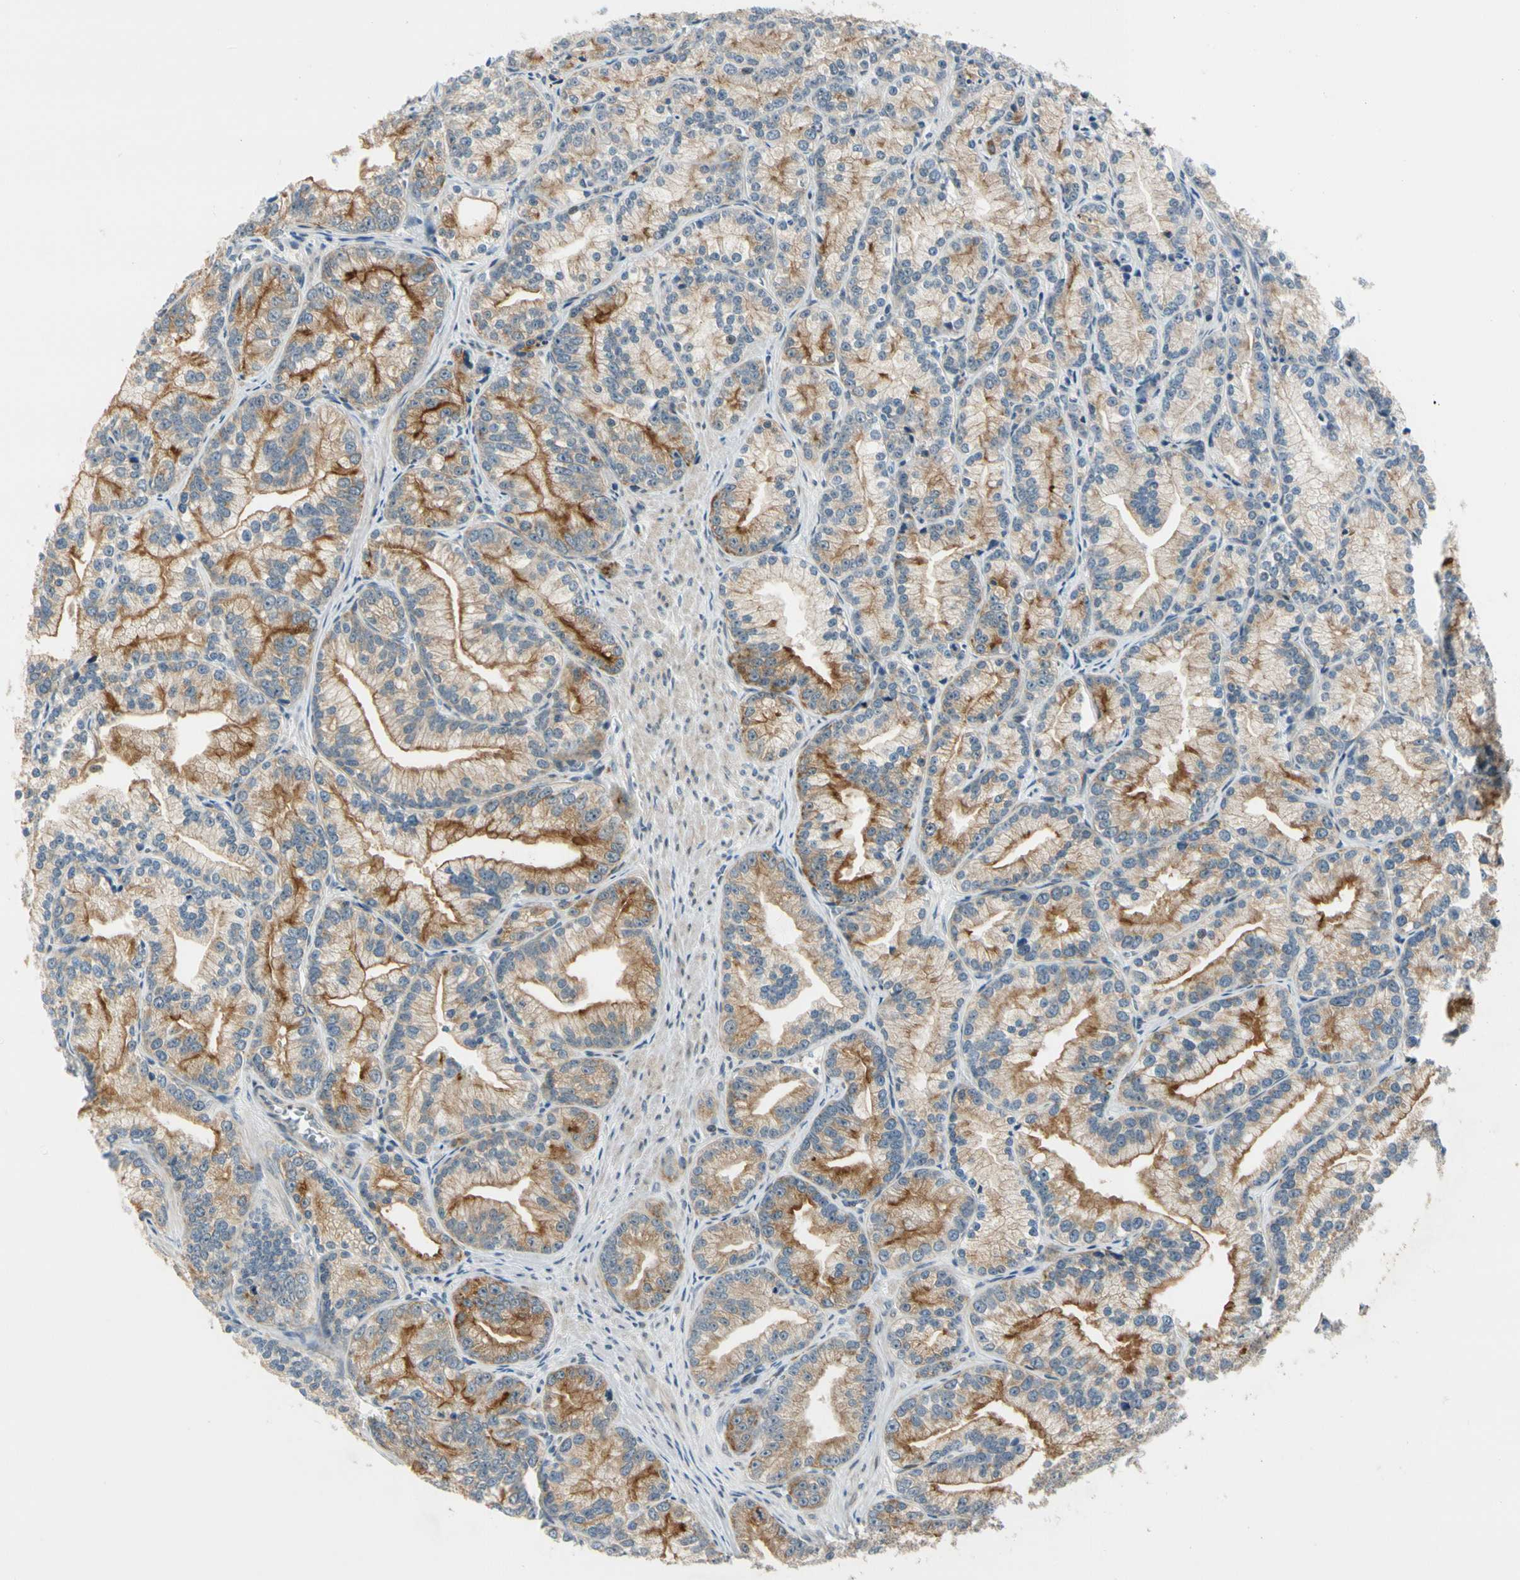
{"staining": {"intensity": "moderate", "quantity": "25%-75%", "location": "cytoplasmic/membranous"}, "tissue": "prostate cancer", "cell_type": "Tumor cells", "image_type": "cancer", "snomed": [{"axis": "morphology", "description": "Adenocarcinoma, Low grade"}, {"axis": "topography", "description": "Prostate"}], "caption": "IHC image of prostate cancer (low-grade adenocarcinoma) stained for a protein (brown), which shows medium levels of moderate cytoplasmic/membranous staining in approximately 25%-75% of tumor cells.", "gene": "NPDC1", "patient": {"sex": "male", "age": 89}}